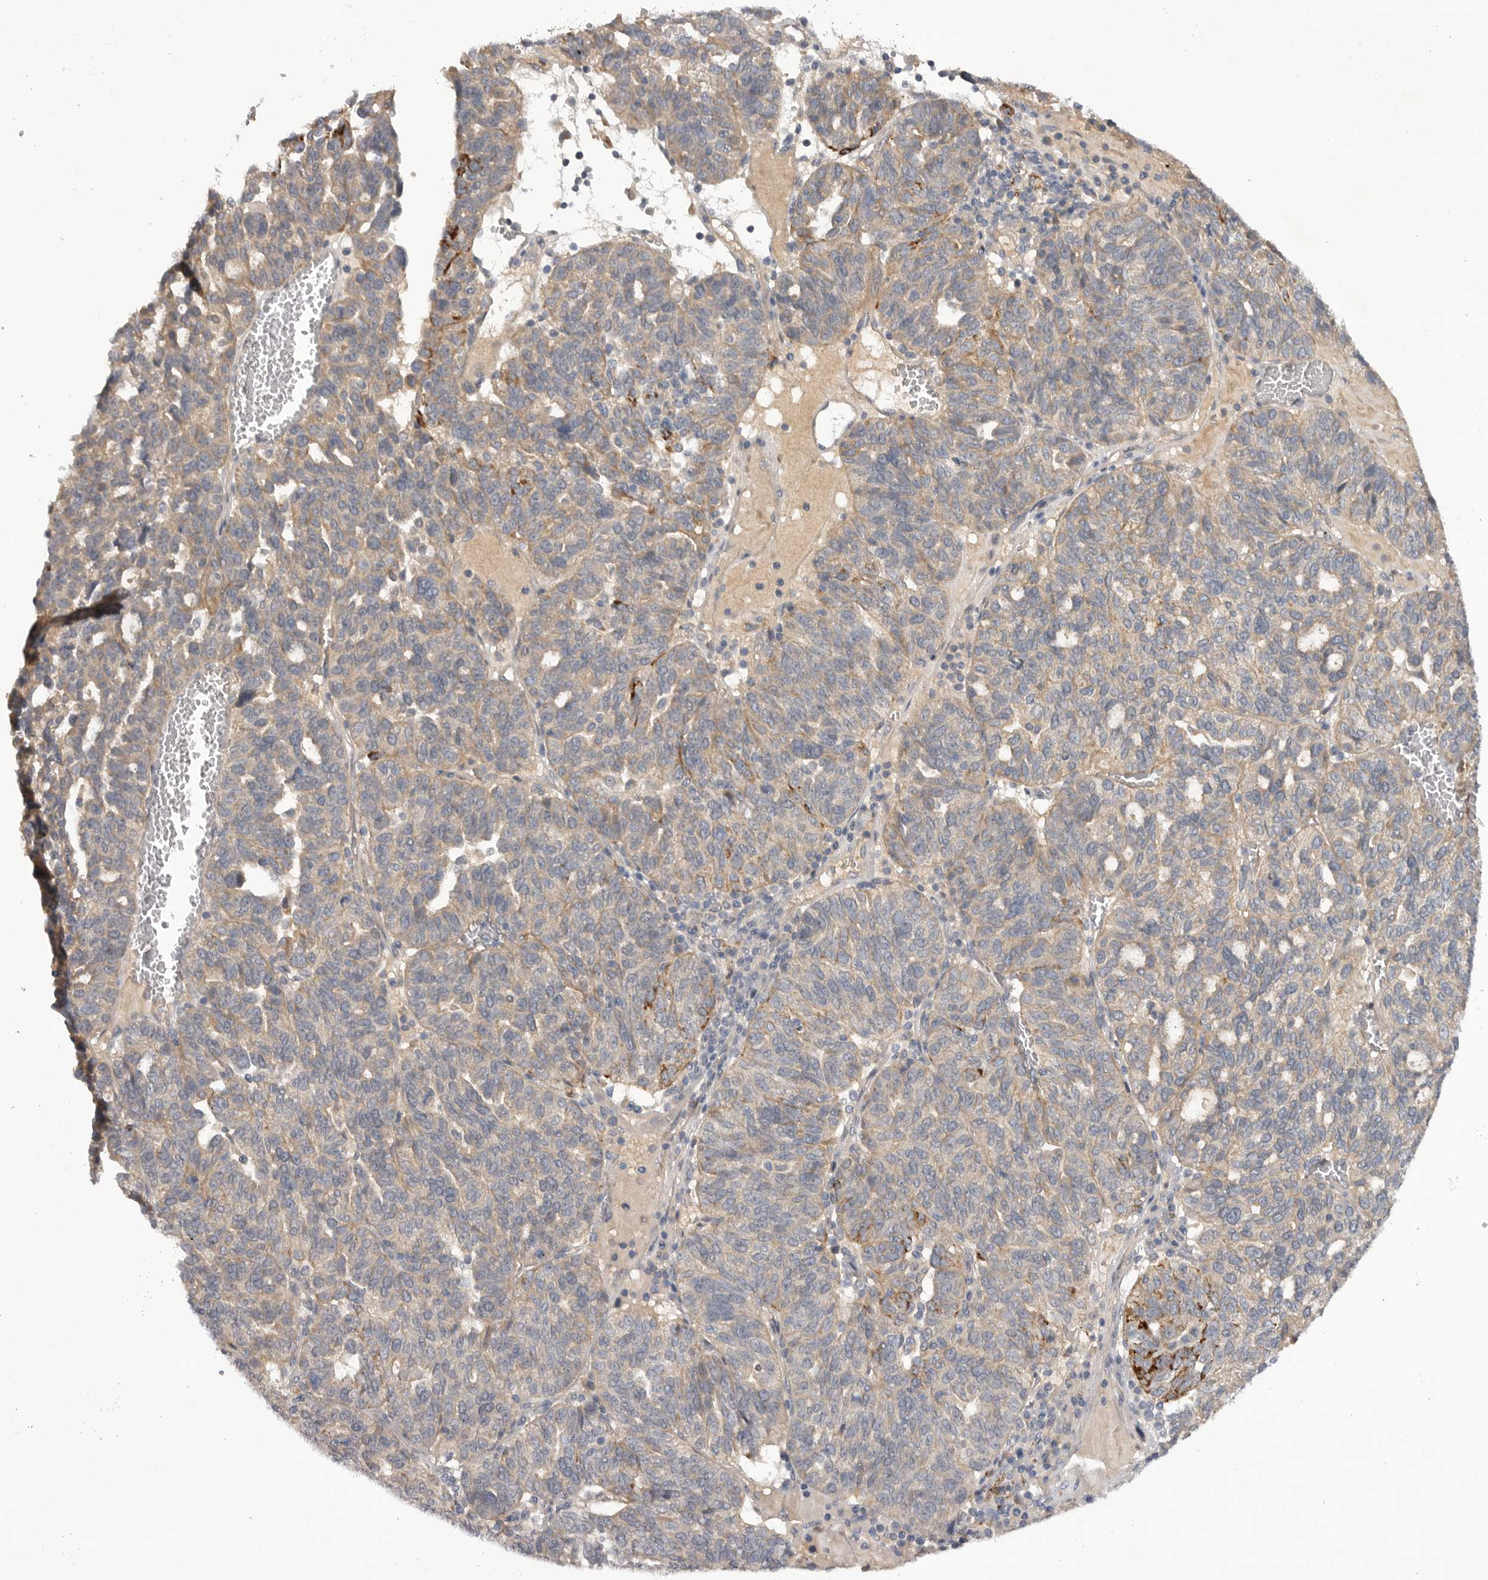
{"staining": {"intensity": "weak", "quantity": "25%-75%", "location": "cytoplasmic/membranous"}, "tissue": "ovarian cancer", "cell_type": "Tumor cells", "image_type": "cancer", "snomed": [{"axis": "morphology", "description": "Cystadenocarcinoma, serous, NOS"}, {"axis": "topography", "description": "Ovary"}], "caption": "A histopathology image of ovarian cancer (serous cystadenocarcinoma) stained for a protein shows weak cytoplasmic/membranous brown staining in tumor cells.", "gene": "DHDDS", "patient": {"sex": "female", "age": 59}}